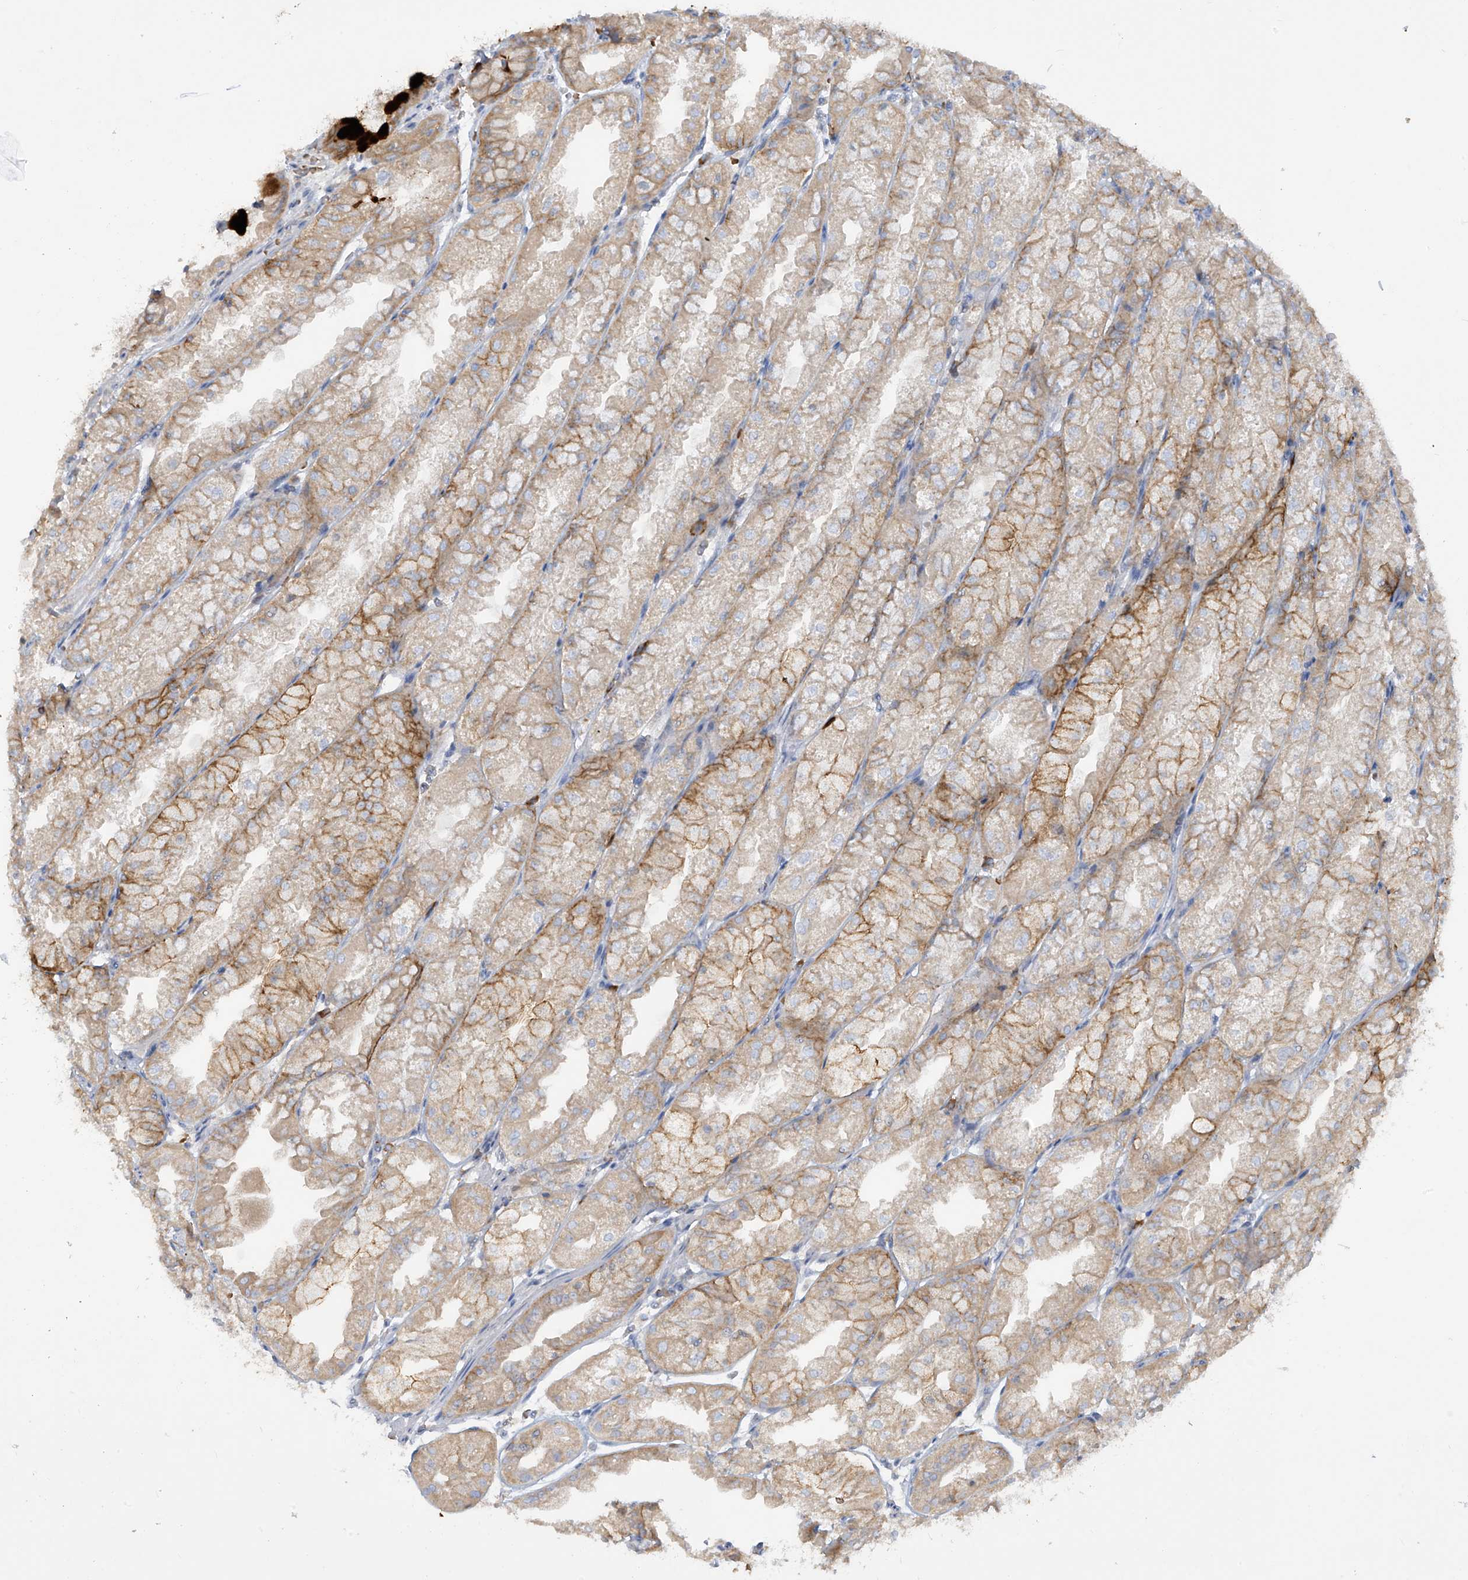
{"staining": {"intensity": "moderate", "quantity": "25%-75%", "location": "cytoplasmic/membranous"}, "tissue": "stomach", "cell_type": "Glandular cells", "image_type": "normal", "snomed": [{"axis": "morphology", "description": "Normal tissue, NOS"}, {"axis": "topography", "description": "Stomach, upper"}], "caption": "An immunohistochemistry photomicrograph of benign tissue is shown. Protein staining in brown shows moderate cytoplasmic/membranous positivity in stomach within glandular cells.", "gene": "DGKQ", "patient": {"sex": "male", "age": 47}}